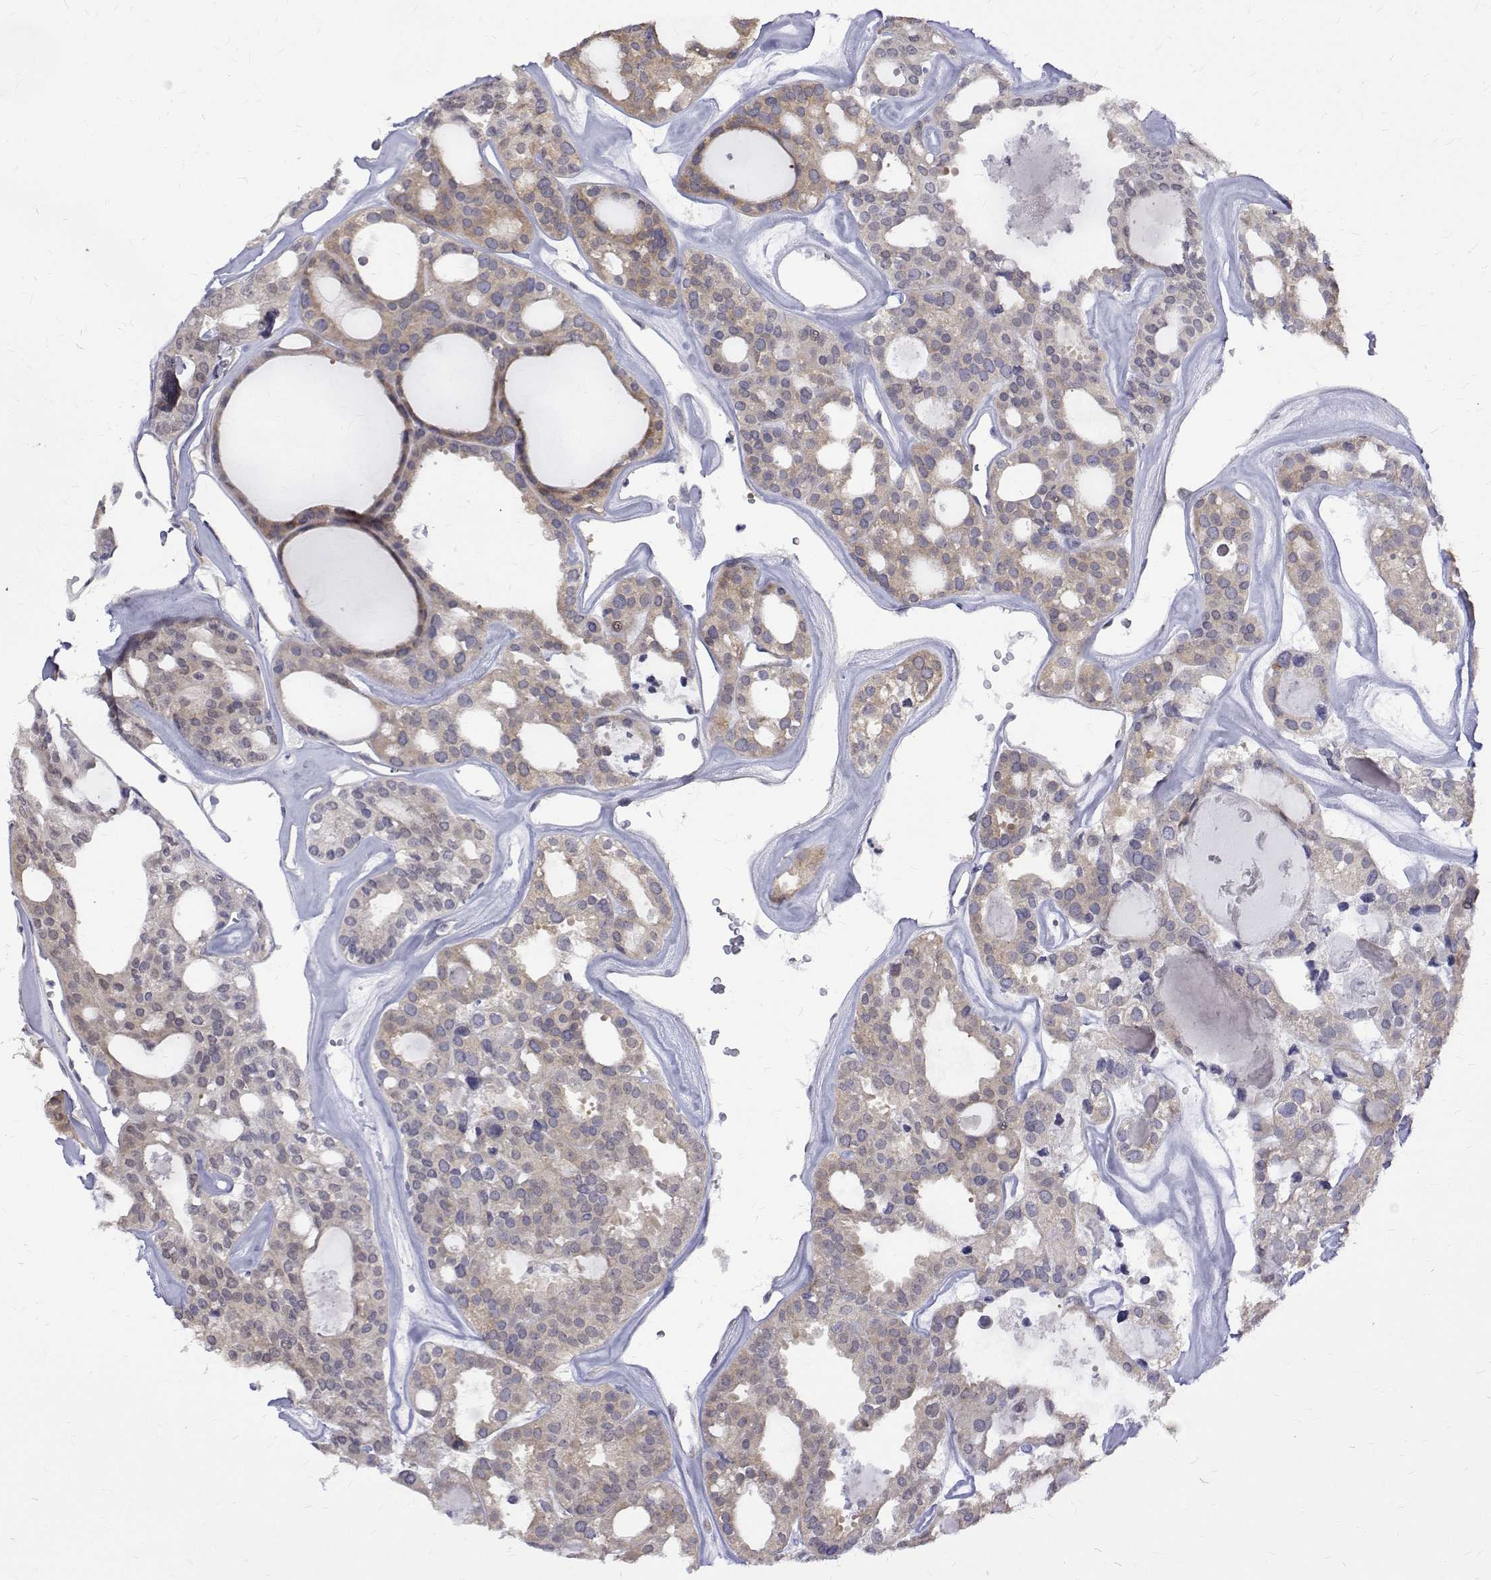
{"staining": {"intensity": "weak", "quantity": "<25%", "location": "cytoplasmic/membranous"}, "tissue": "thyroid cancer", "cell_type": "Tumor cells", "image_type": "cancer", "snomed": [{"axis": "morphology", "description": "Follicular adenoma carcinoma, NOS"}, {"axis": "topography", "description": "Thyroid gland"}], "caption": "Immunohistochemistry image of neoplastic tissue: human thyroid follicular adenoma carcinoma stained with DAB demonstrates no significant protein positivity in tumor cells.", "gene": "PADI1", "patient": {"sex": "male", "age": 75}}